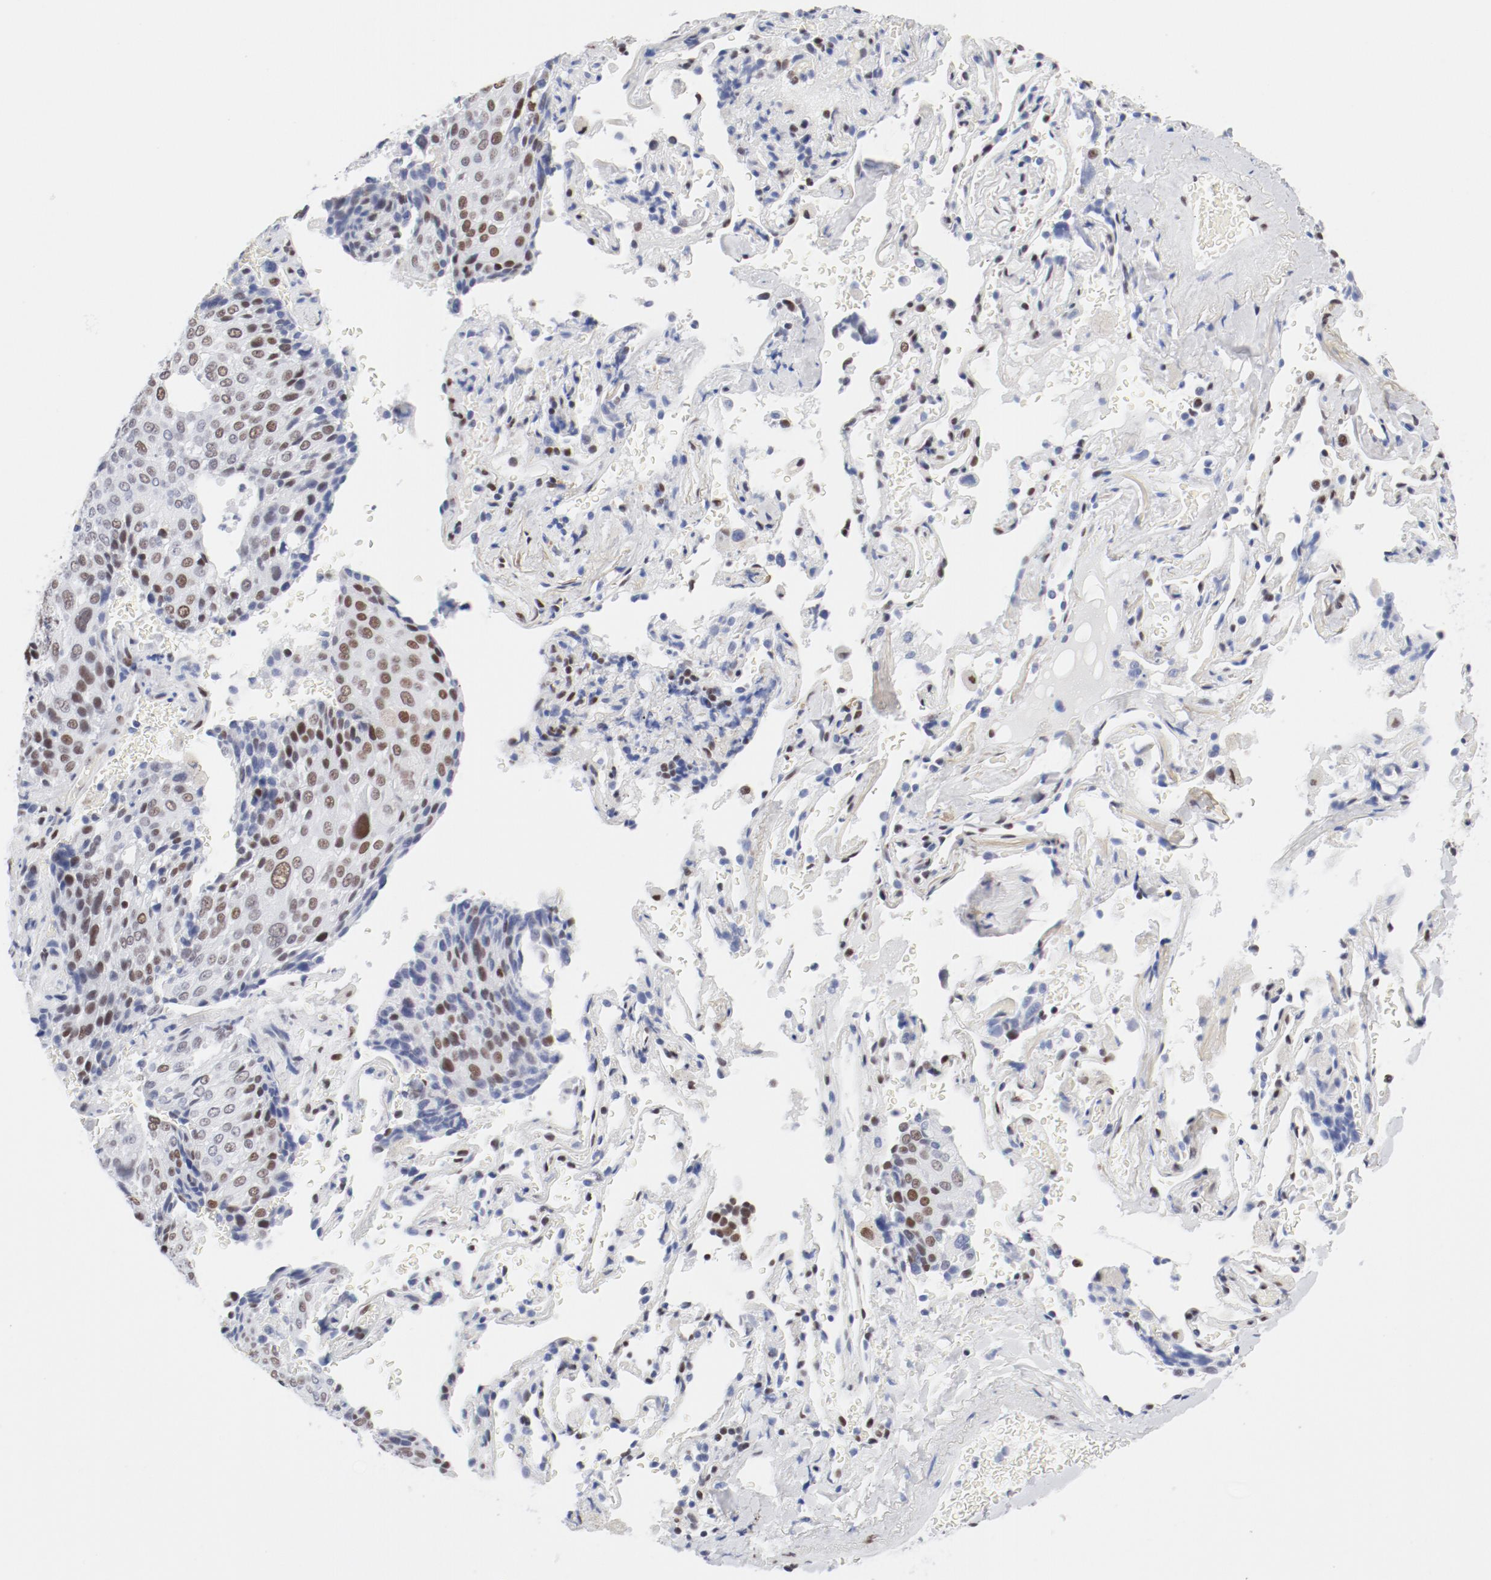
{"staining": {"intensity": "moderate", "quantity": "25%-75%", "location": "nuclear"}, "tissue": "lung cancer", "cell_type": "Tumor cells", "image_type": "cancer", "snomed": [{"axis": "morphology", "description": "Squamous cell carcinoma, NOS"}, {"axis": "topography", "description": "Lung"}], "caption": "There is medium levels of moderate nuclear positivity in tumor cells of lung cancer, as demonstrated by immunohistochemical staining (brown color).", "gene": "ATF2", "patient": {"sex": "male", "age": 54}}